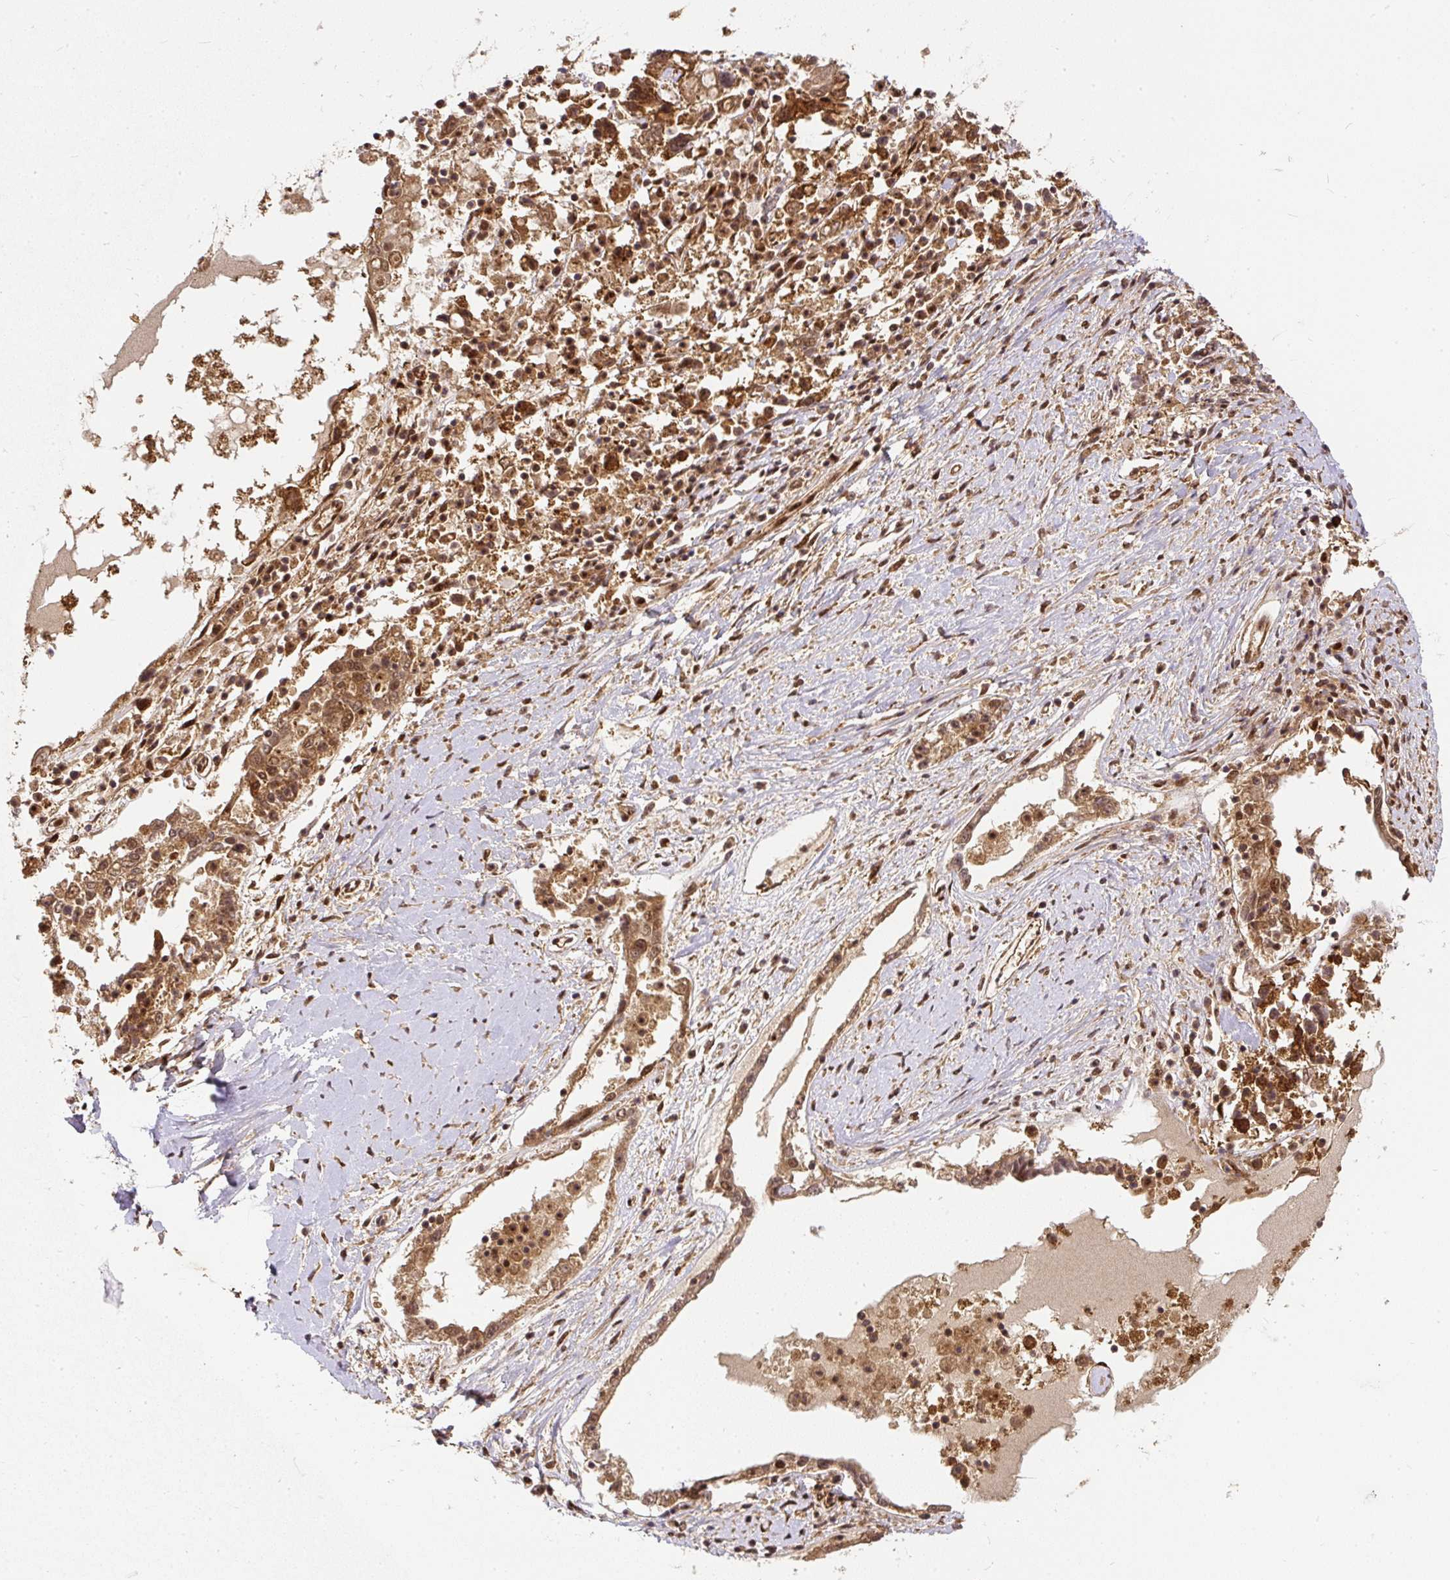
{"staining": {"intensity": "moderate", "quantity": ">75%", "location": "cytoplasmic/membranous,nuclear"}, "tissue": "ovarian cancer", "cell_type": "Tumor cells", "image_type": "cancer", "snomed": [{"axis": "morphology", "description": "Carcinoma, endometroid"}, {"axis": "topography", "description": "Ovary"}], "caption": "Immunohistochemical staining of human ovarian cancer (endometroid carcinoma) shows medium levels of moderate cytoplasmic/membranous and nuclear staining in about >75% of tumor cells.", "gene": "PSMD1", "patient": {"sex": "female", "age": 62}}